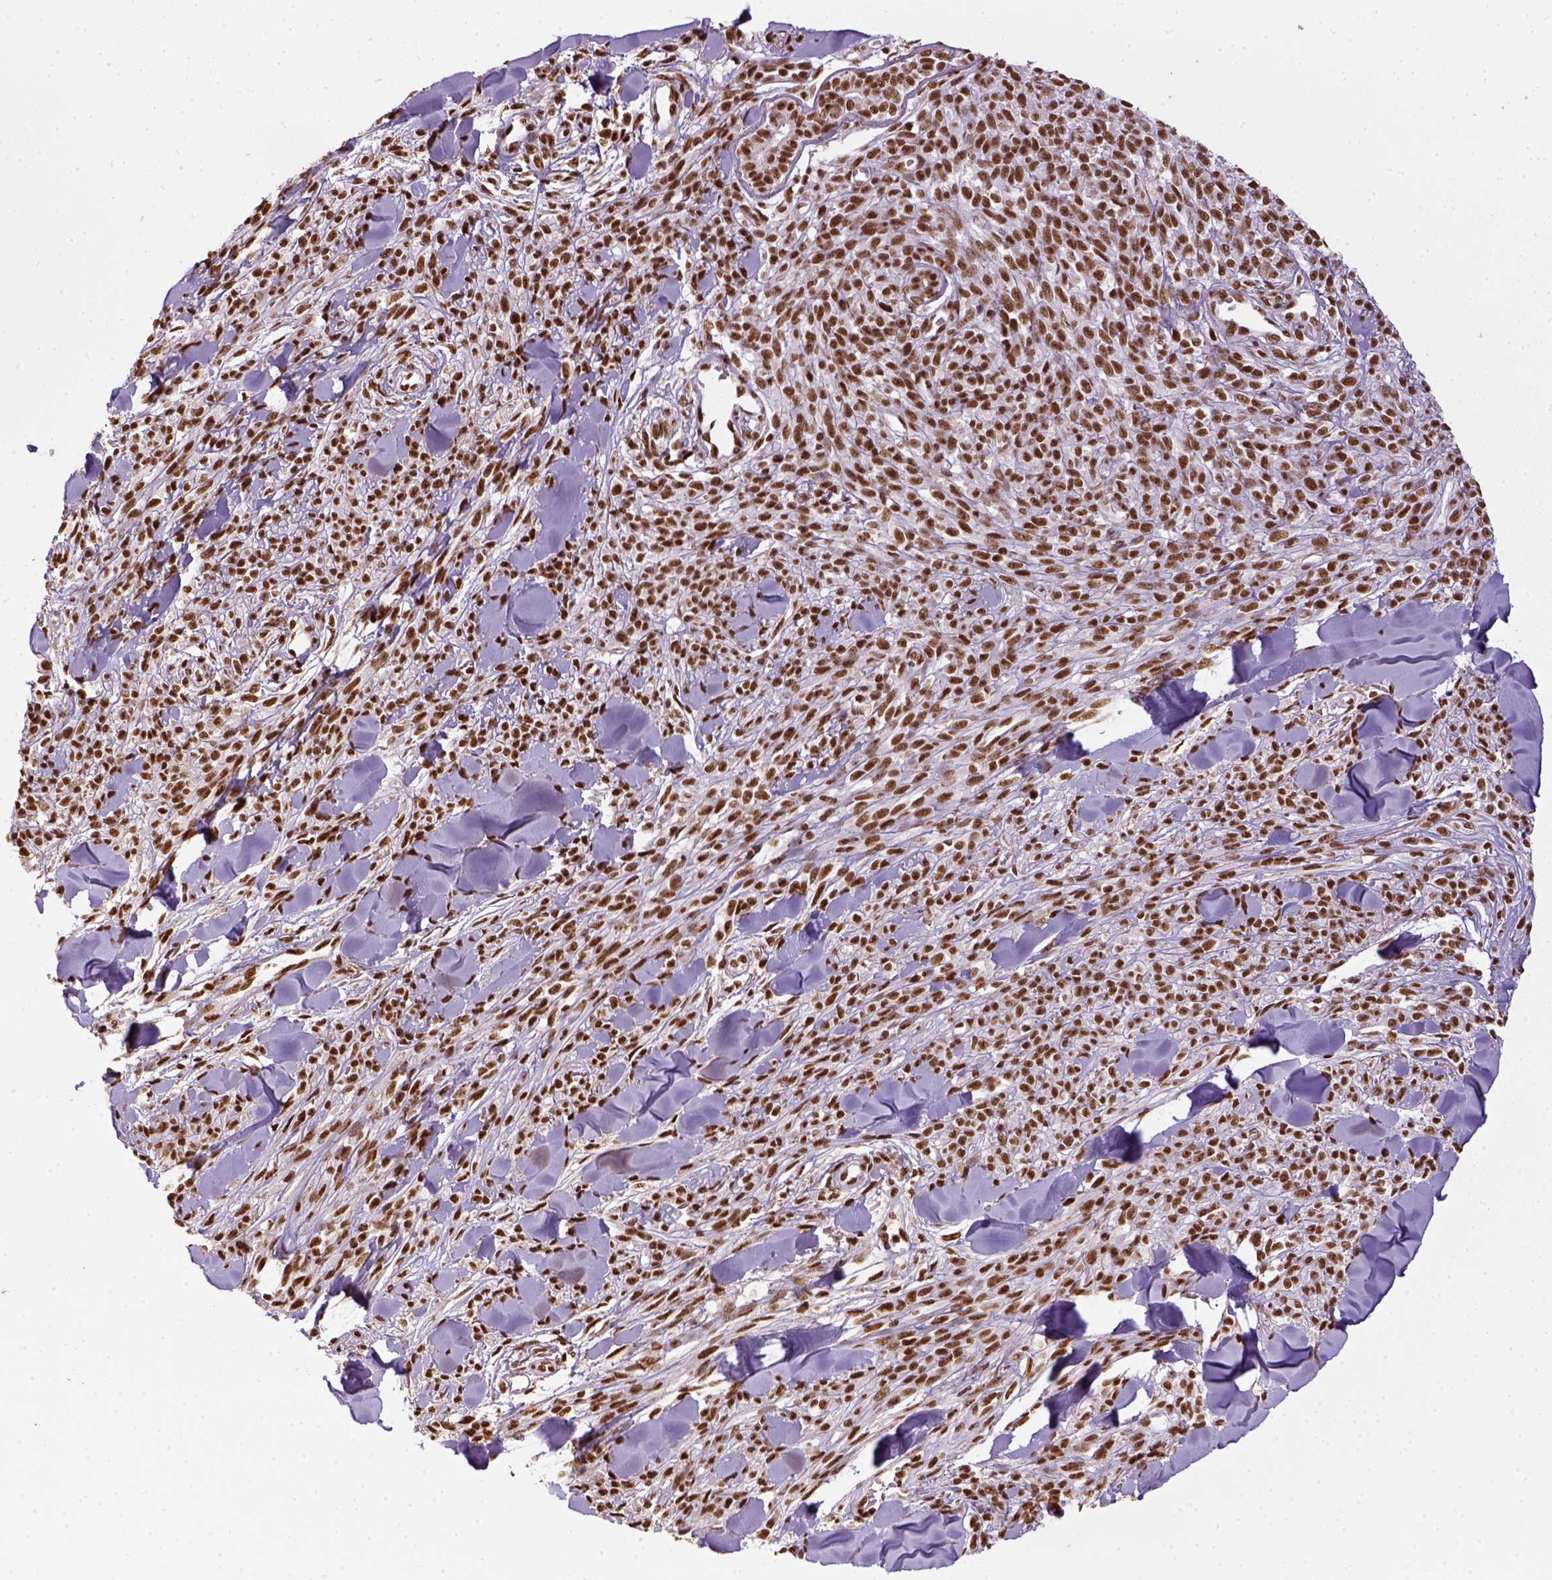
{"staining": {"intensity": "strong", "quantity": ">75%", "location": "nuclear"}, "tissue": "melanoma", "cell_type": "Tumor cells", "image_type": "cancer", "snomed": [{"axis": "morphology", "description": "Malignant melanoma, NOS"}, {"axis": "topography", "description": "Skin"}, {"axis": "topography", "description": "Skin of trunk"}], "caption": "Human melanoma stained with a protein marker reveals strong staining in tumor cells.", "gene": "CCAR1", "patient": {"sex": "male", "age": 74}}